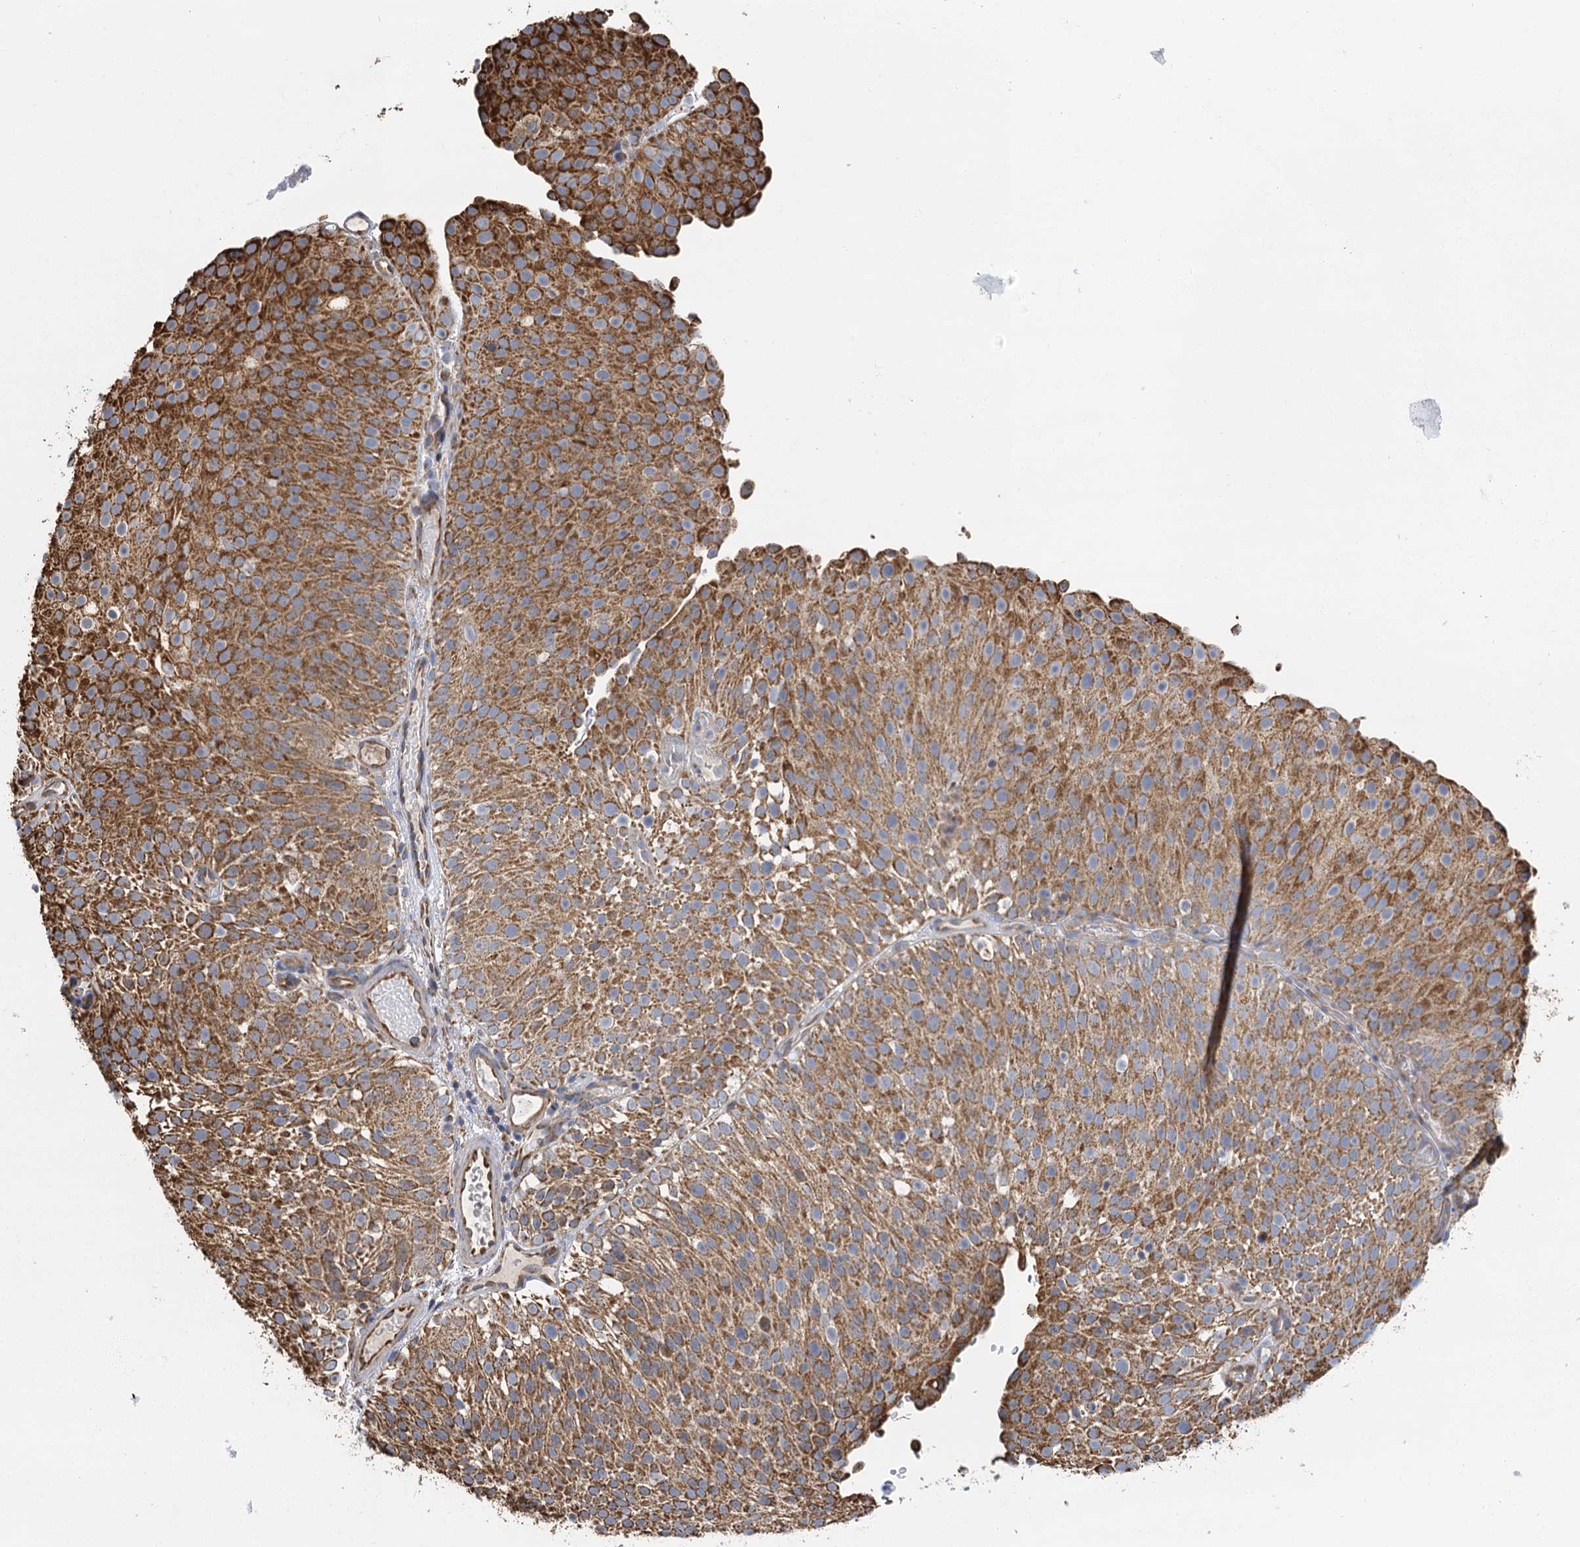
{"staining": {"intensity": "moderate", "quantity": ">75%", "location": "cytoplasmic/membranous"}, "tissue": "urothelial cancer", "cell_type": "Tumor cells", "image_type": "cancer", "snomed": [{"axis": "morphology", "description": "Urothelial carcinoma, Low grade"}, {"axis": "topography", "description": "Urinary bladder"}], "caption": "An immunohistochemistry histopathology image of neoplastic tissue is shown. Protein staining in brown shows moderate cytoplasmic/membranous positivity in urothelial cancer within tumor cells.", "gene": "IL11RA", "patient": {"sex": "male", "age": 78}}